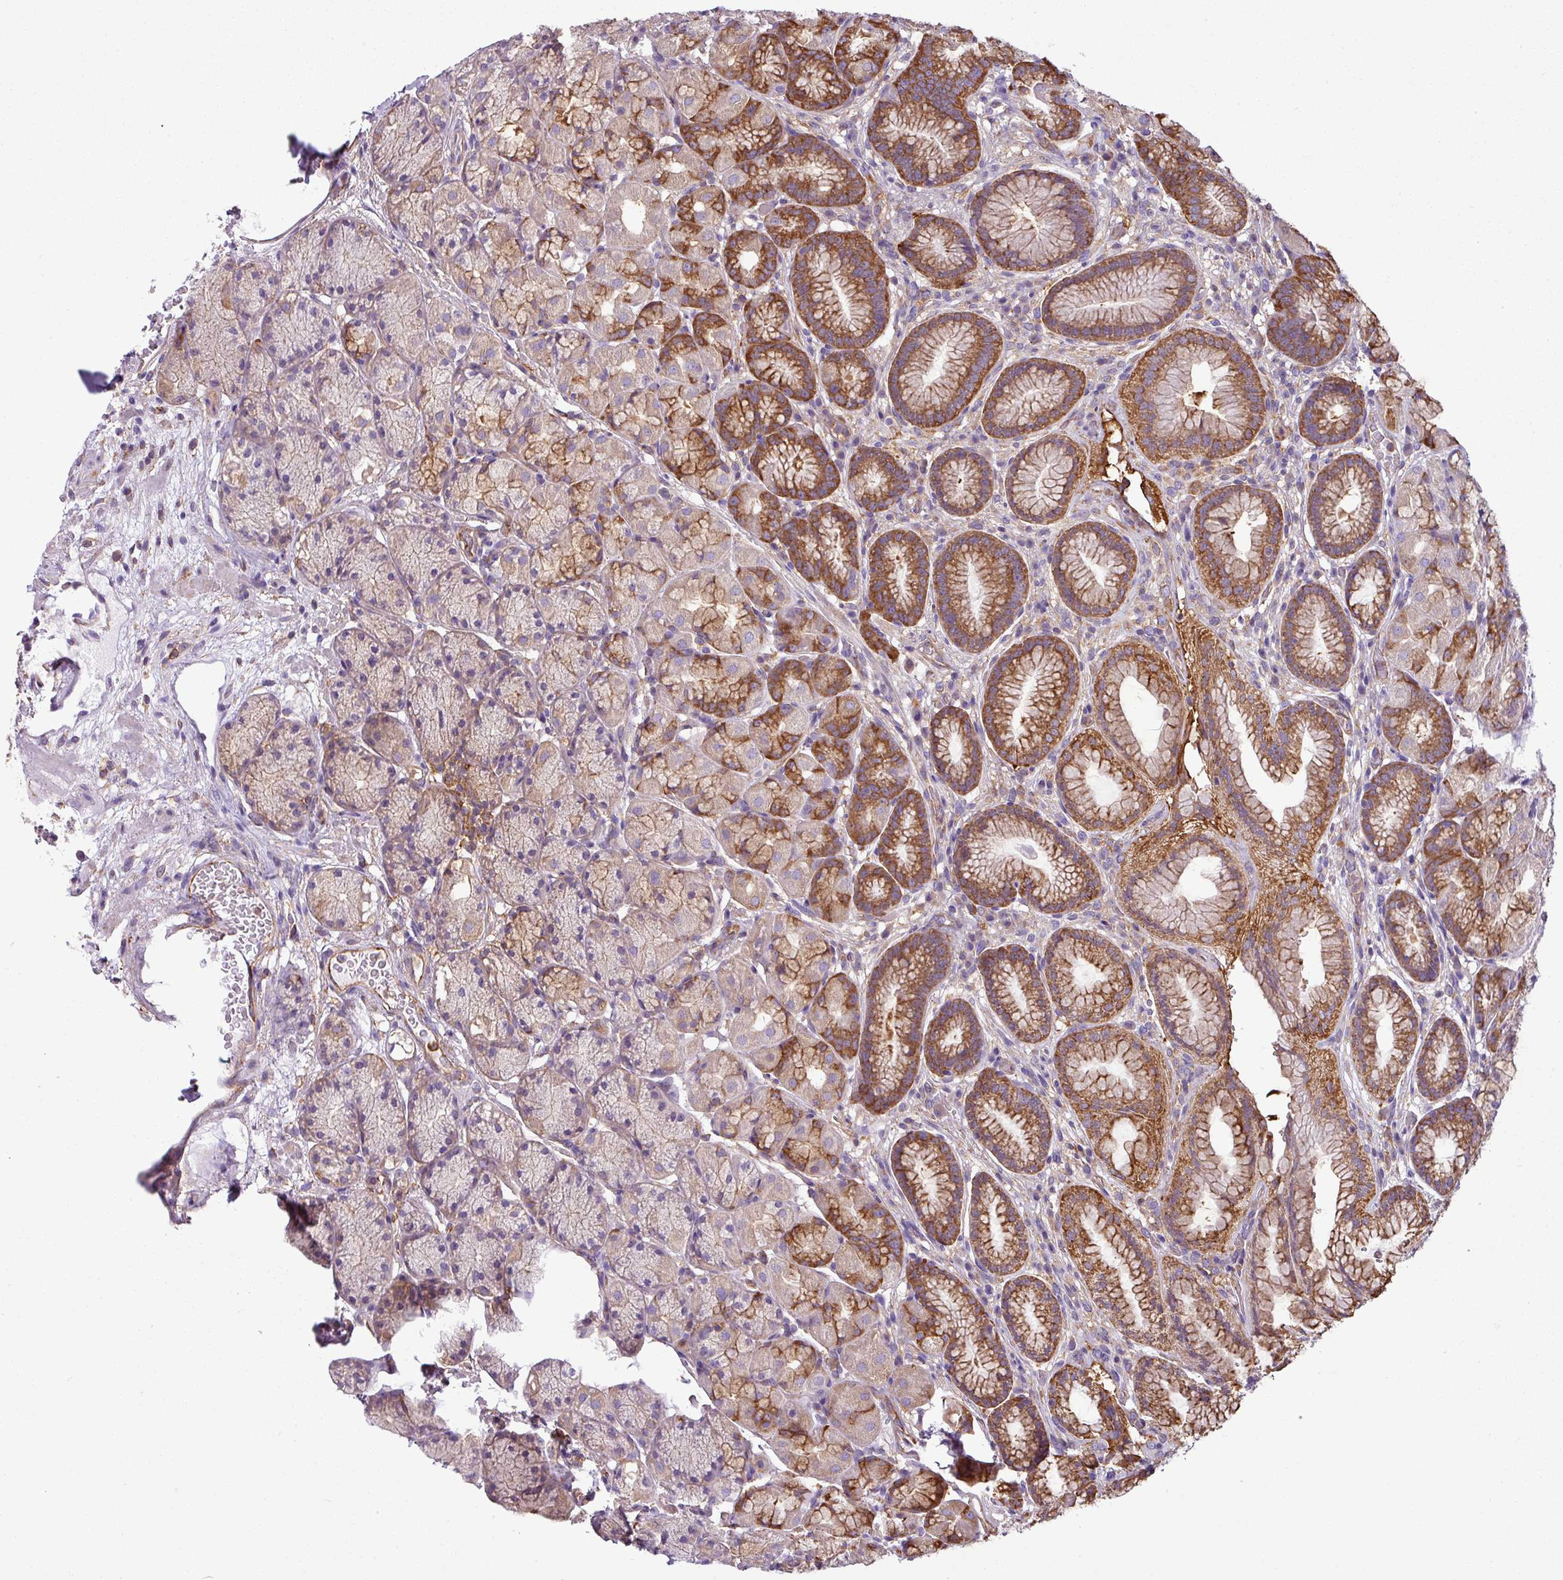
{"staining": {"intensity": "moderate", "quantity": "25%-75%", "location": "cytoplasmic/membranous"}, "tissue": "stomach", "cell_type": "Glandular cells", "image_type": "normal", "snomed": [{"axis": "morphology", "description": "Normal tissue, NOS"}, {"axis": "topography", "description": "Stomach"}], "caption": "Protein staining shows moderate cytoplasmic/membranous expression in about 25%-75% of glandular cells in benign stomach.", "gene": "XNDC1N", "patient": {"sex": "male", "age": 63}}